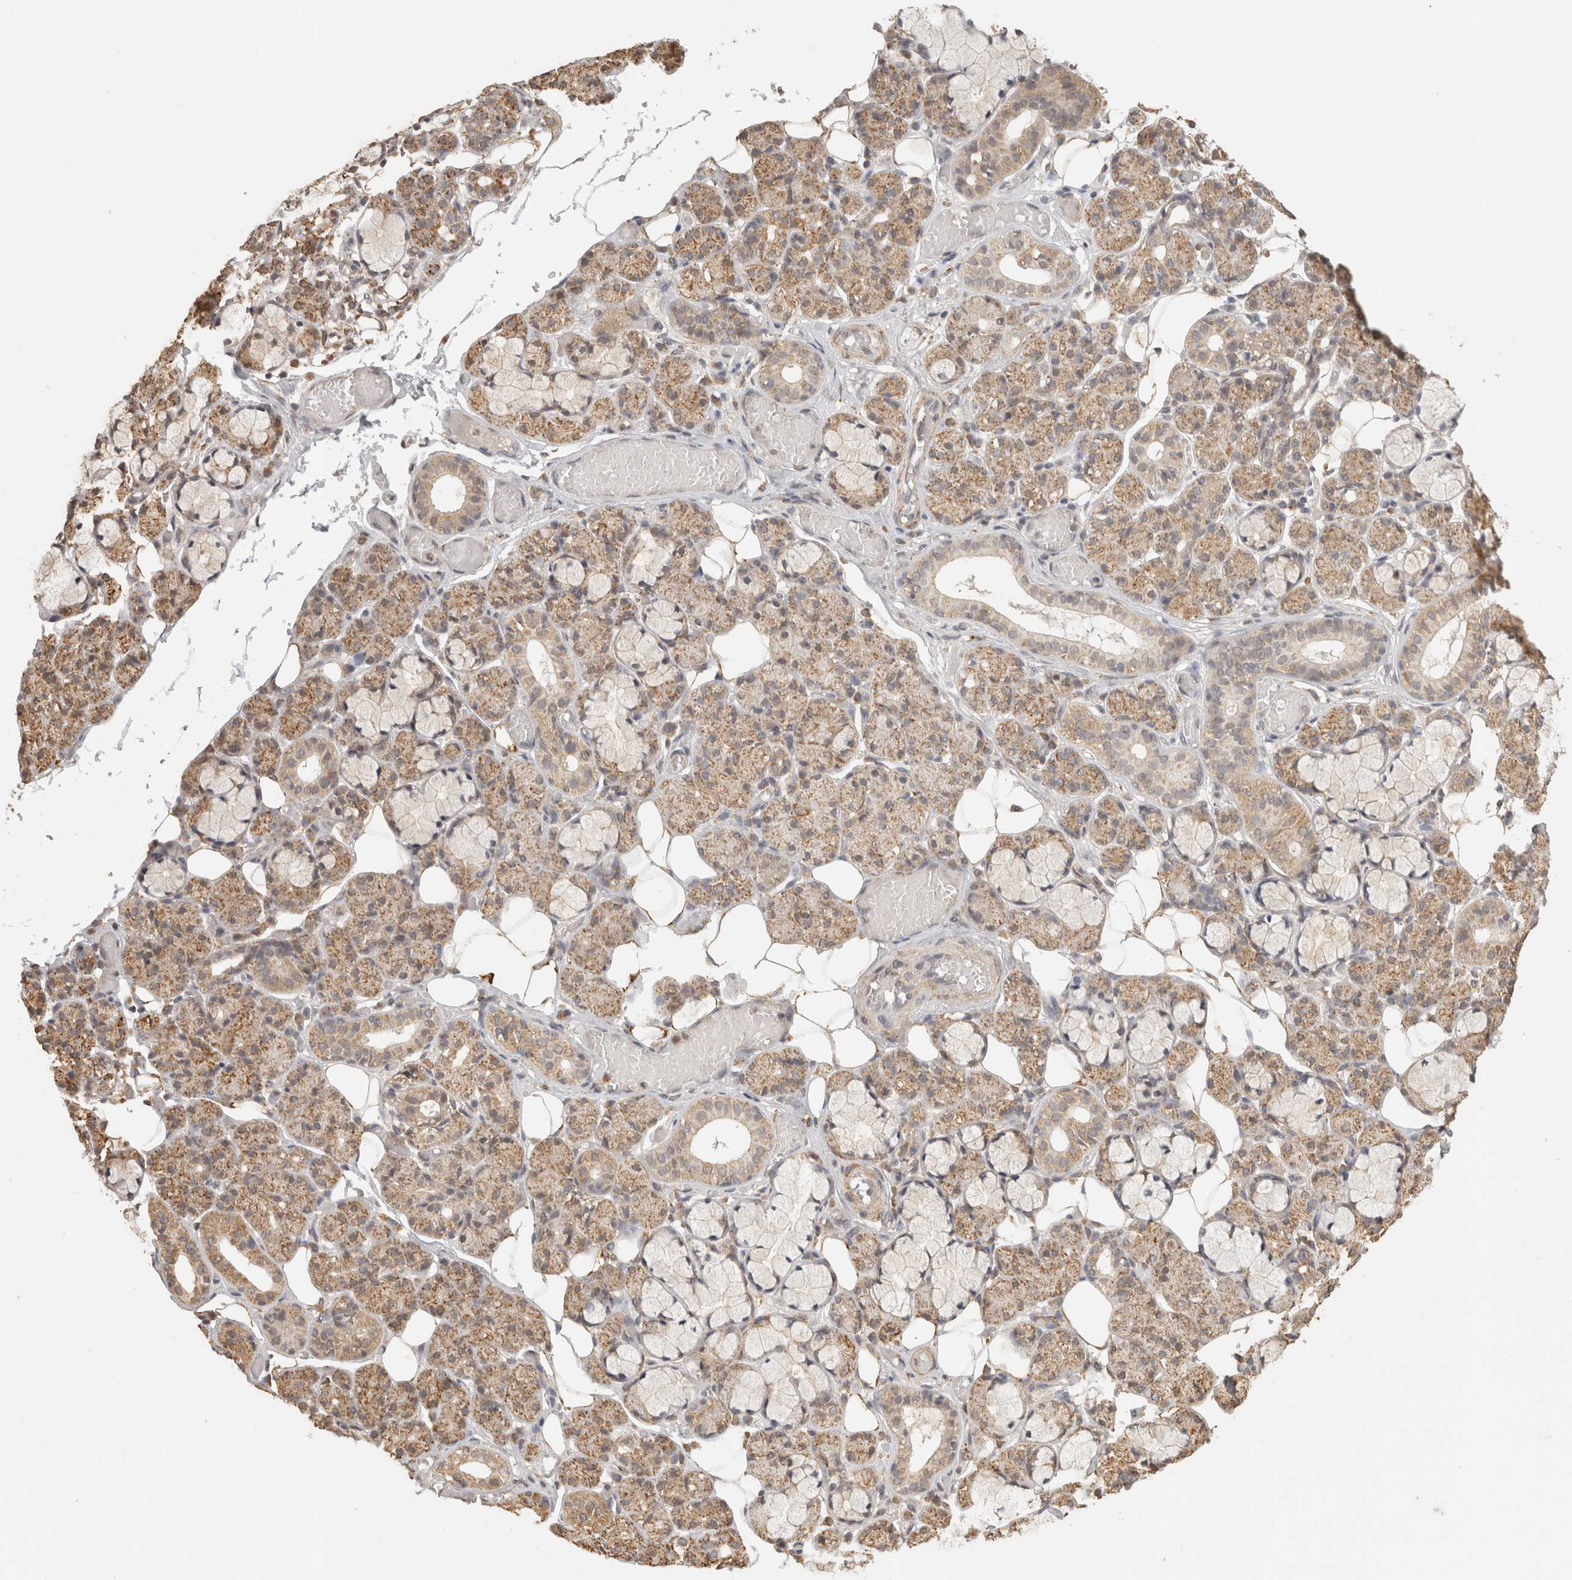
{"staining": {"intensity": "moderate", "quantity": ">75%", "location": "cytoplasmic/membranous,nuclear"}, "tissue": "salivary gland", "cell_type": "Glandular cells", "image_type": "normal", "snomed": [{"axis": "morphology", "description": "Normal tissue, NOS"}, {"axis": "topography", "description": "Salivary gland"}], "caption": "An image showing moderate cytoplasmic/membranous,nuclear positivity in about >75% of glandular cells in unremarkable salivary gland, as visualized by brown immunohistochemical staining.", "gene": "BNIP3L", "patient": {"sex": "male", "age": 63}}